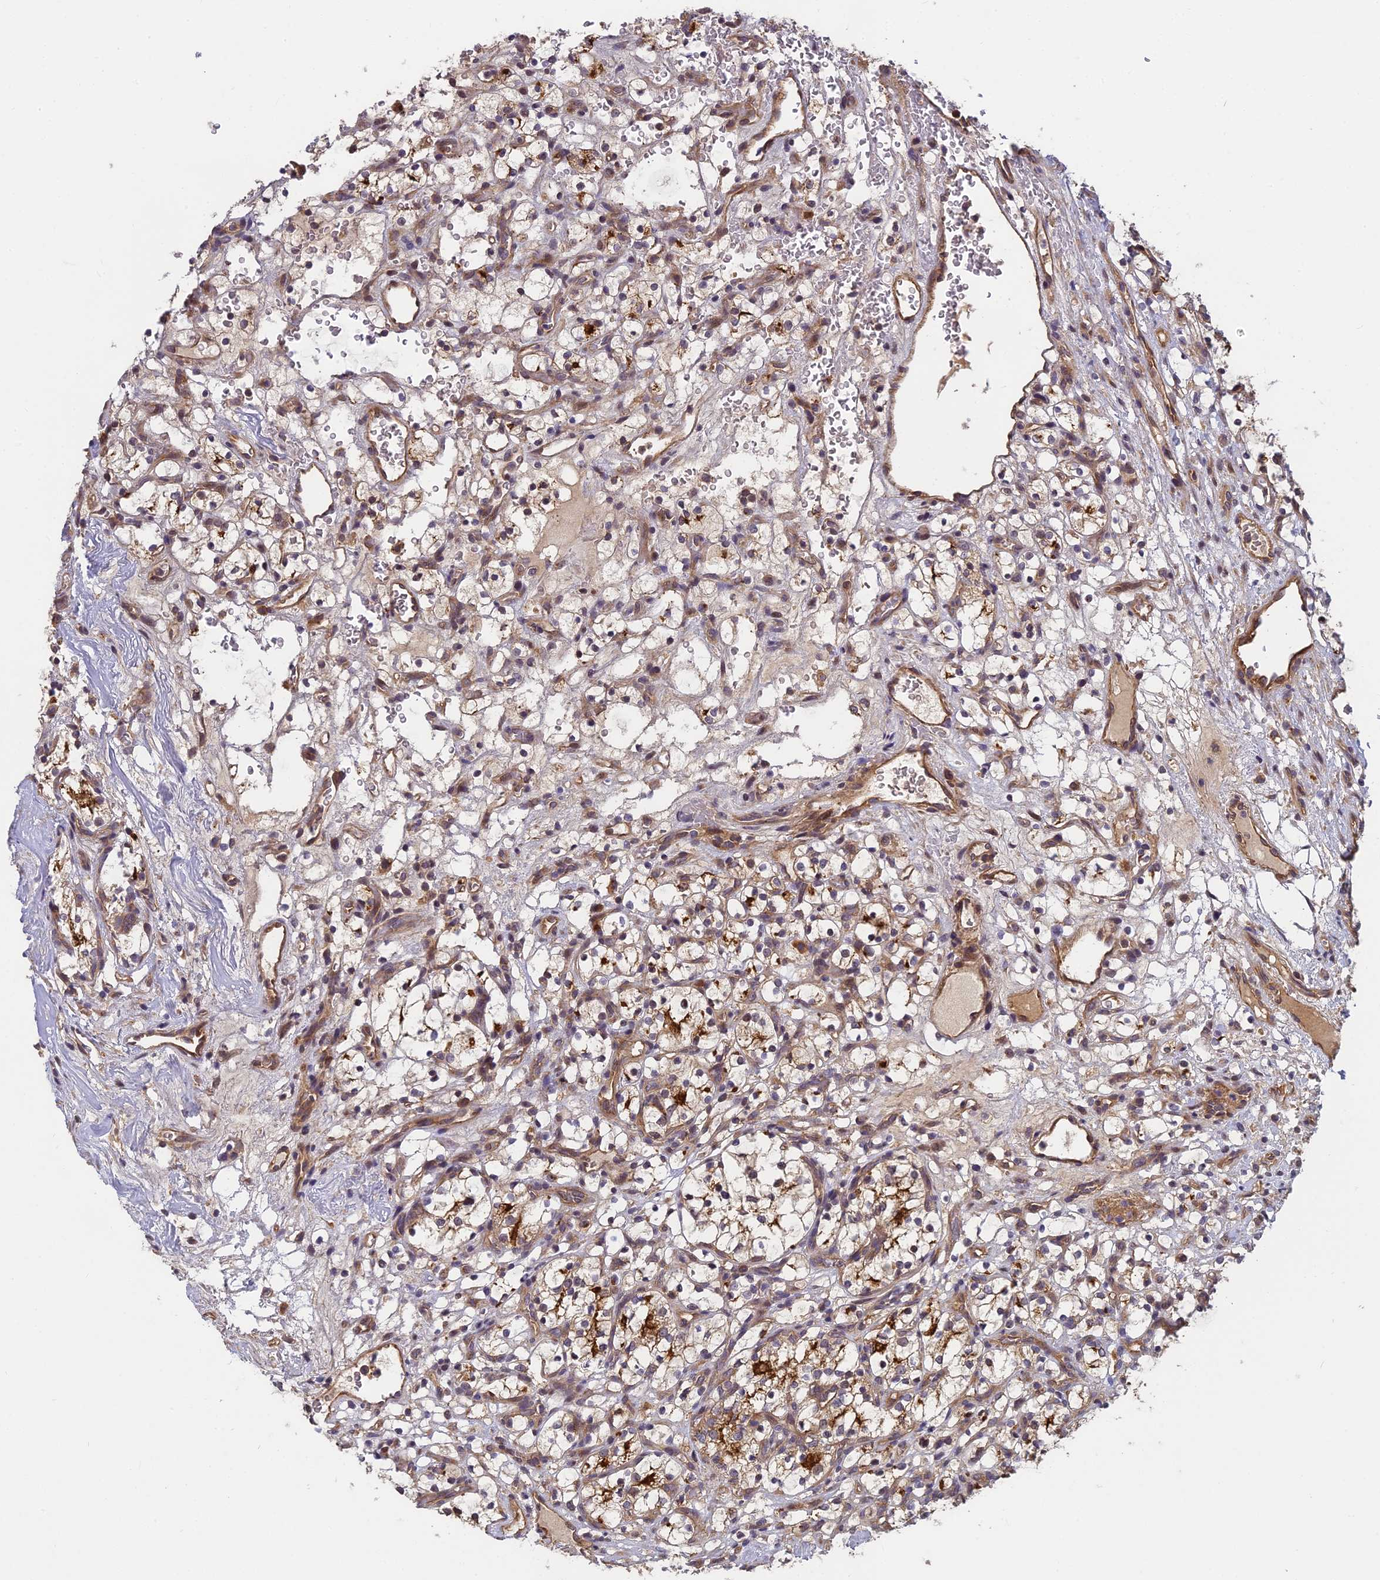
{"staining": {"intensity": "weak", "quantity": "25%-75%", "location": "cytoplasmic/membranous"}, "tissue": "renal cancer", "cell_type": "Tumor cells", "image_type": "cancer", "snomed": [{"axis": "morphology", "description": "Adenocarcinoma, NOS"}, {"axis": "topography", "description": "Kidney"}], "caption": "IHC of renal cancer demonstrates low levels of weak cytoplasmic/membranous staining in approximately 25%-75% of tumor cells.", "gene": "PIKFYVE", "patient": {"sex": "female", "age": 69}}